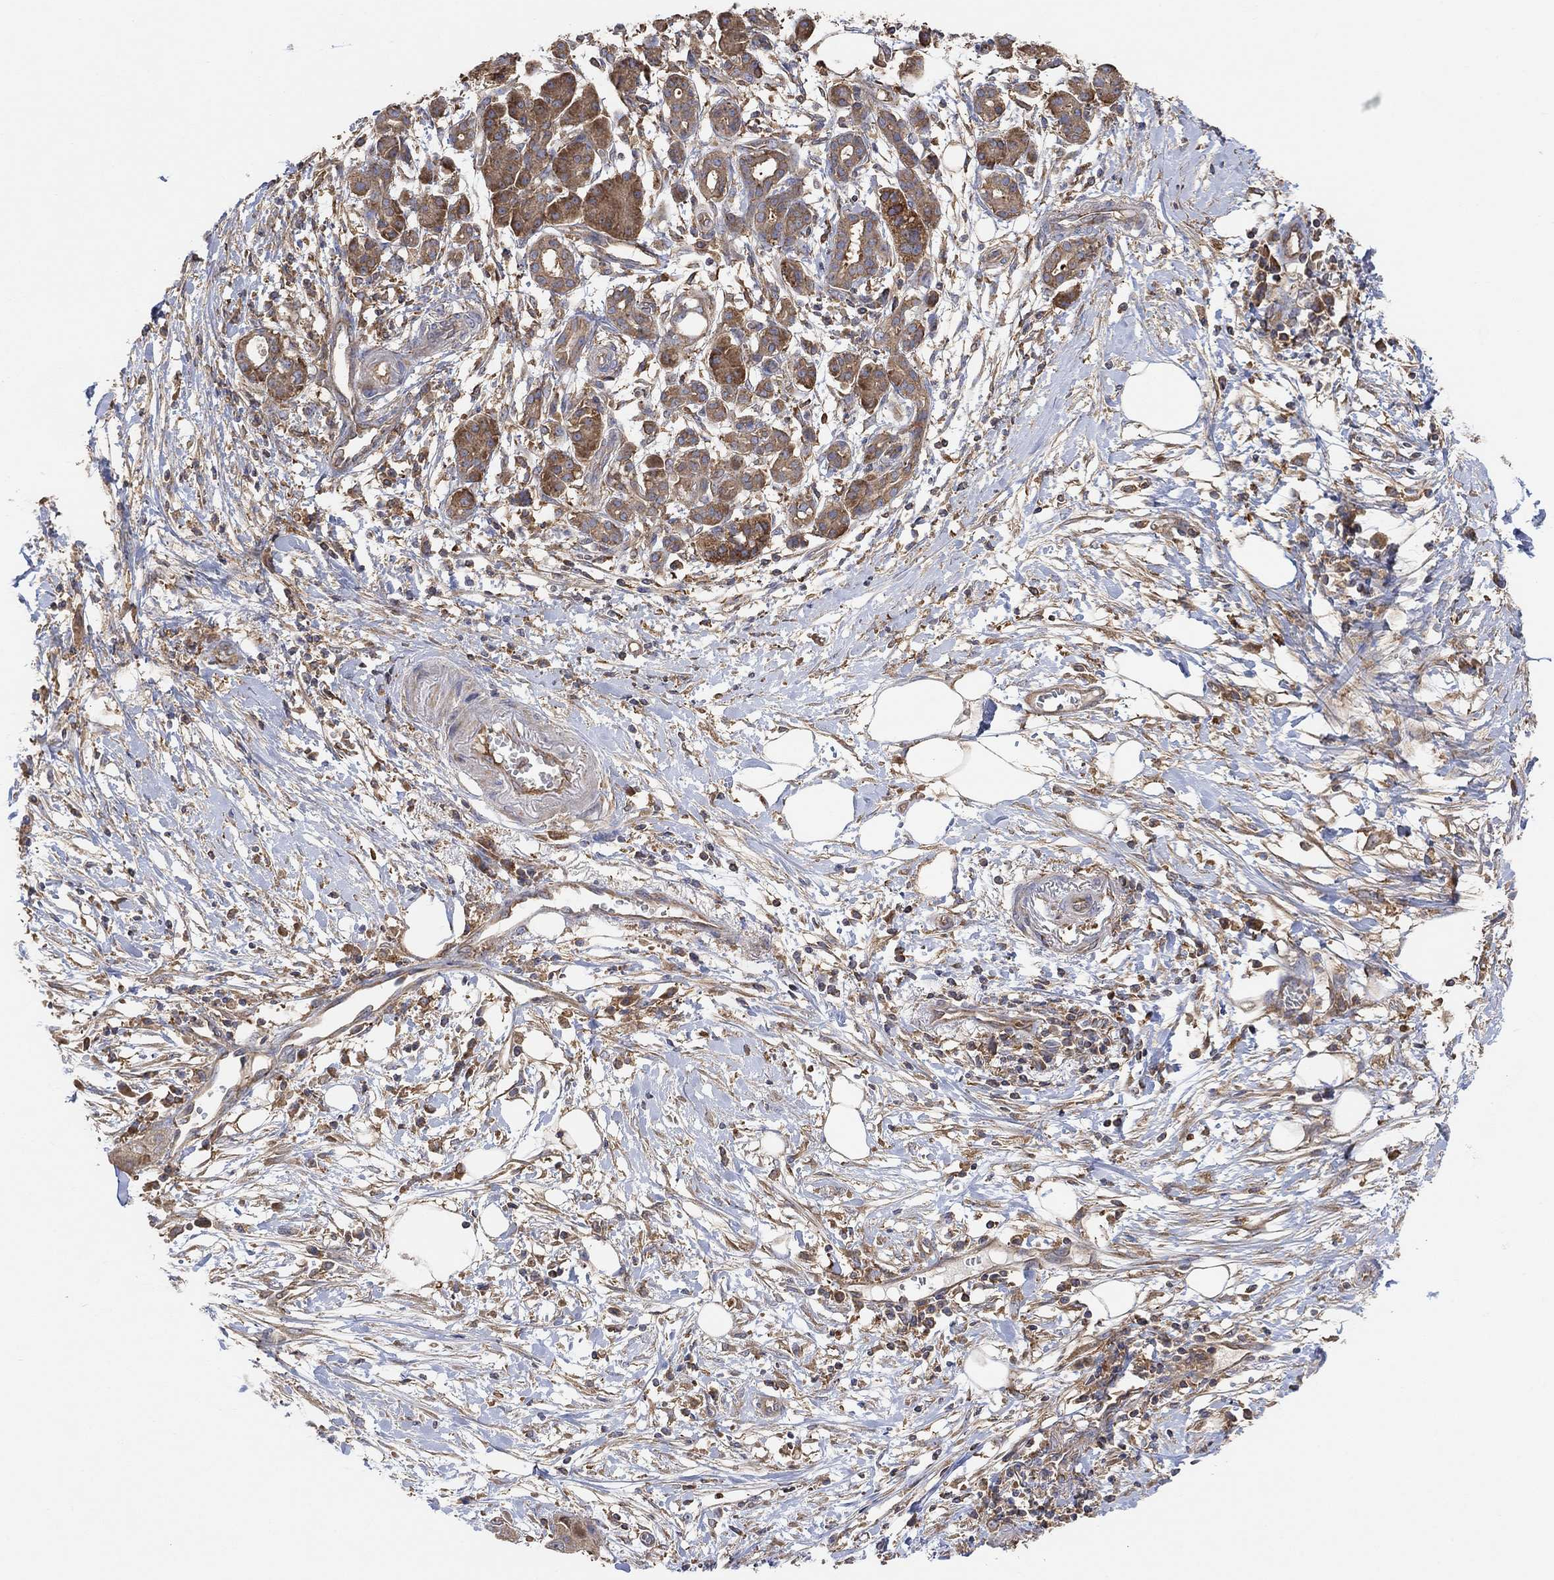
{"staining": {"intensity": "strong", "quantity": ">75%", "location": "cytoplasmic/membranous"}, "tissue": "pancreatic cancer", "cell_type": "Tumor cells", "image_type": "cancer", "snomed": [{"axis": "morphology", "description": "Adenocarcinoma, NOS"}, {"axis": "topography", "description": "Pancreas"}], "caption": "Brown immunohistochemical staining in adenocarcinoma (pancreatic) shows strong cytoplasmic/membranous staining in about >75% of tumor cells. The staining is performed using DAB (3,3'-diaminobenzidine) brown chromogen to label protein expression. The nuclei are counter-stained blue using hematoxylin.", "gene": "BLOC1S3", "patient": {"sex": "male", "age": 72}}